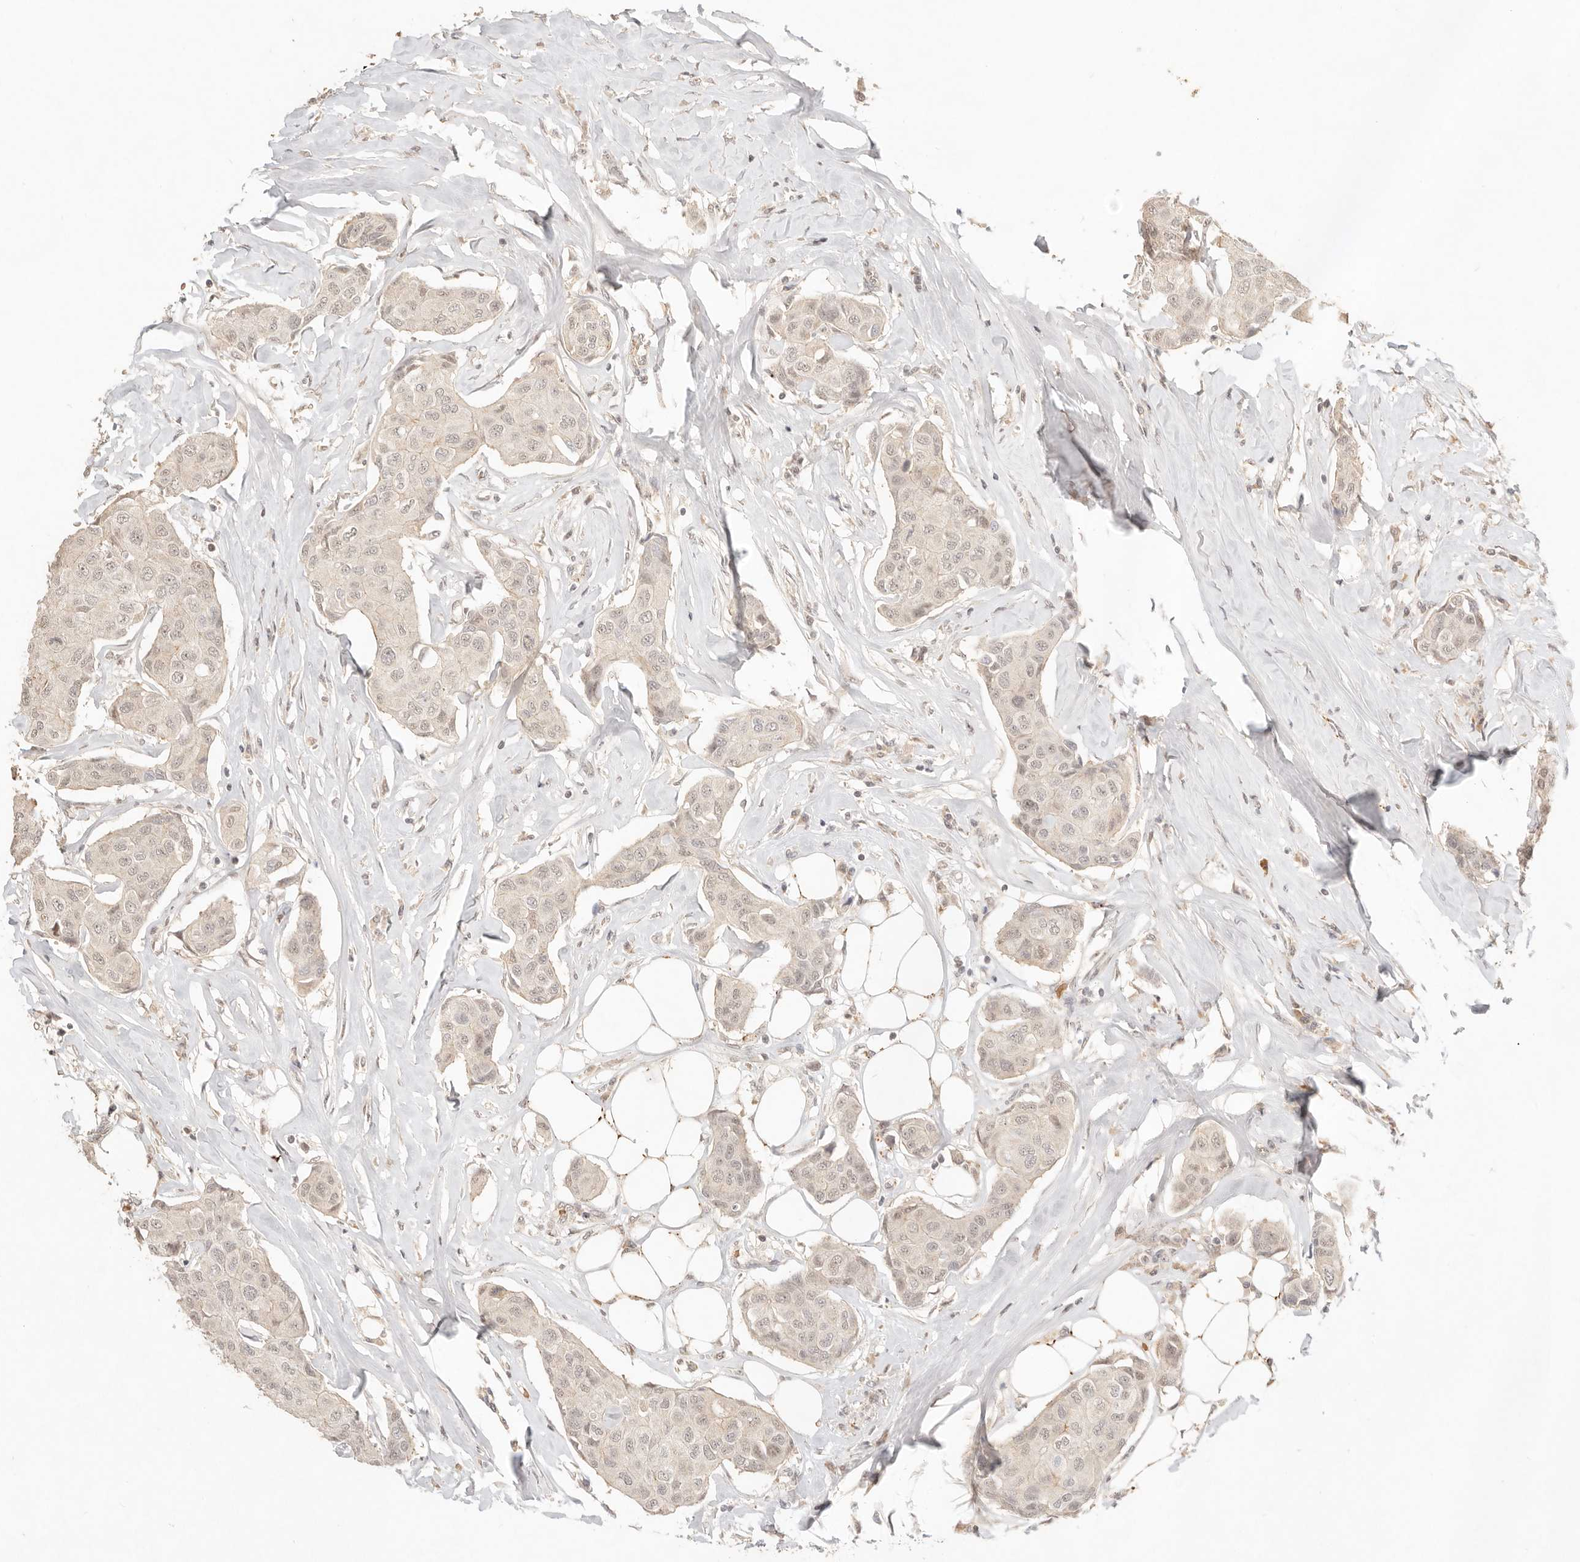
{"staining": {"intensity": "weak", "quantity": ">75%", "location": "nuclear"}, "tissue": "breast cancer", "cell_type": "Tumor cells", "image_type": "cancer", "snomed": [{"axis": "morphology", "description": "Duct carcinoma"}, {"axis": "topography", "description": "Breast"}], "caption": "About >75% of tumor cells in invasive ductal carcinoma (breast) show weak nuclear protein expression as visualized by brown immunohistochemical staining.", "gene": "MEP1A", "patient": {"sex": "female", "age": 80}}